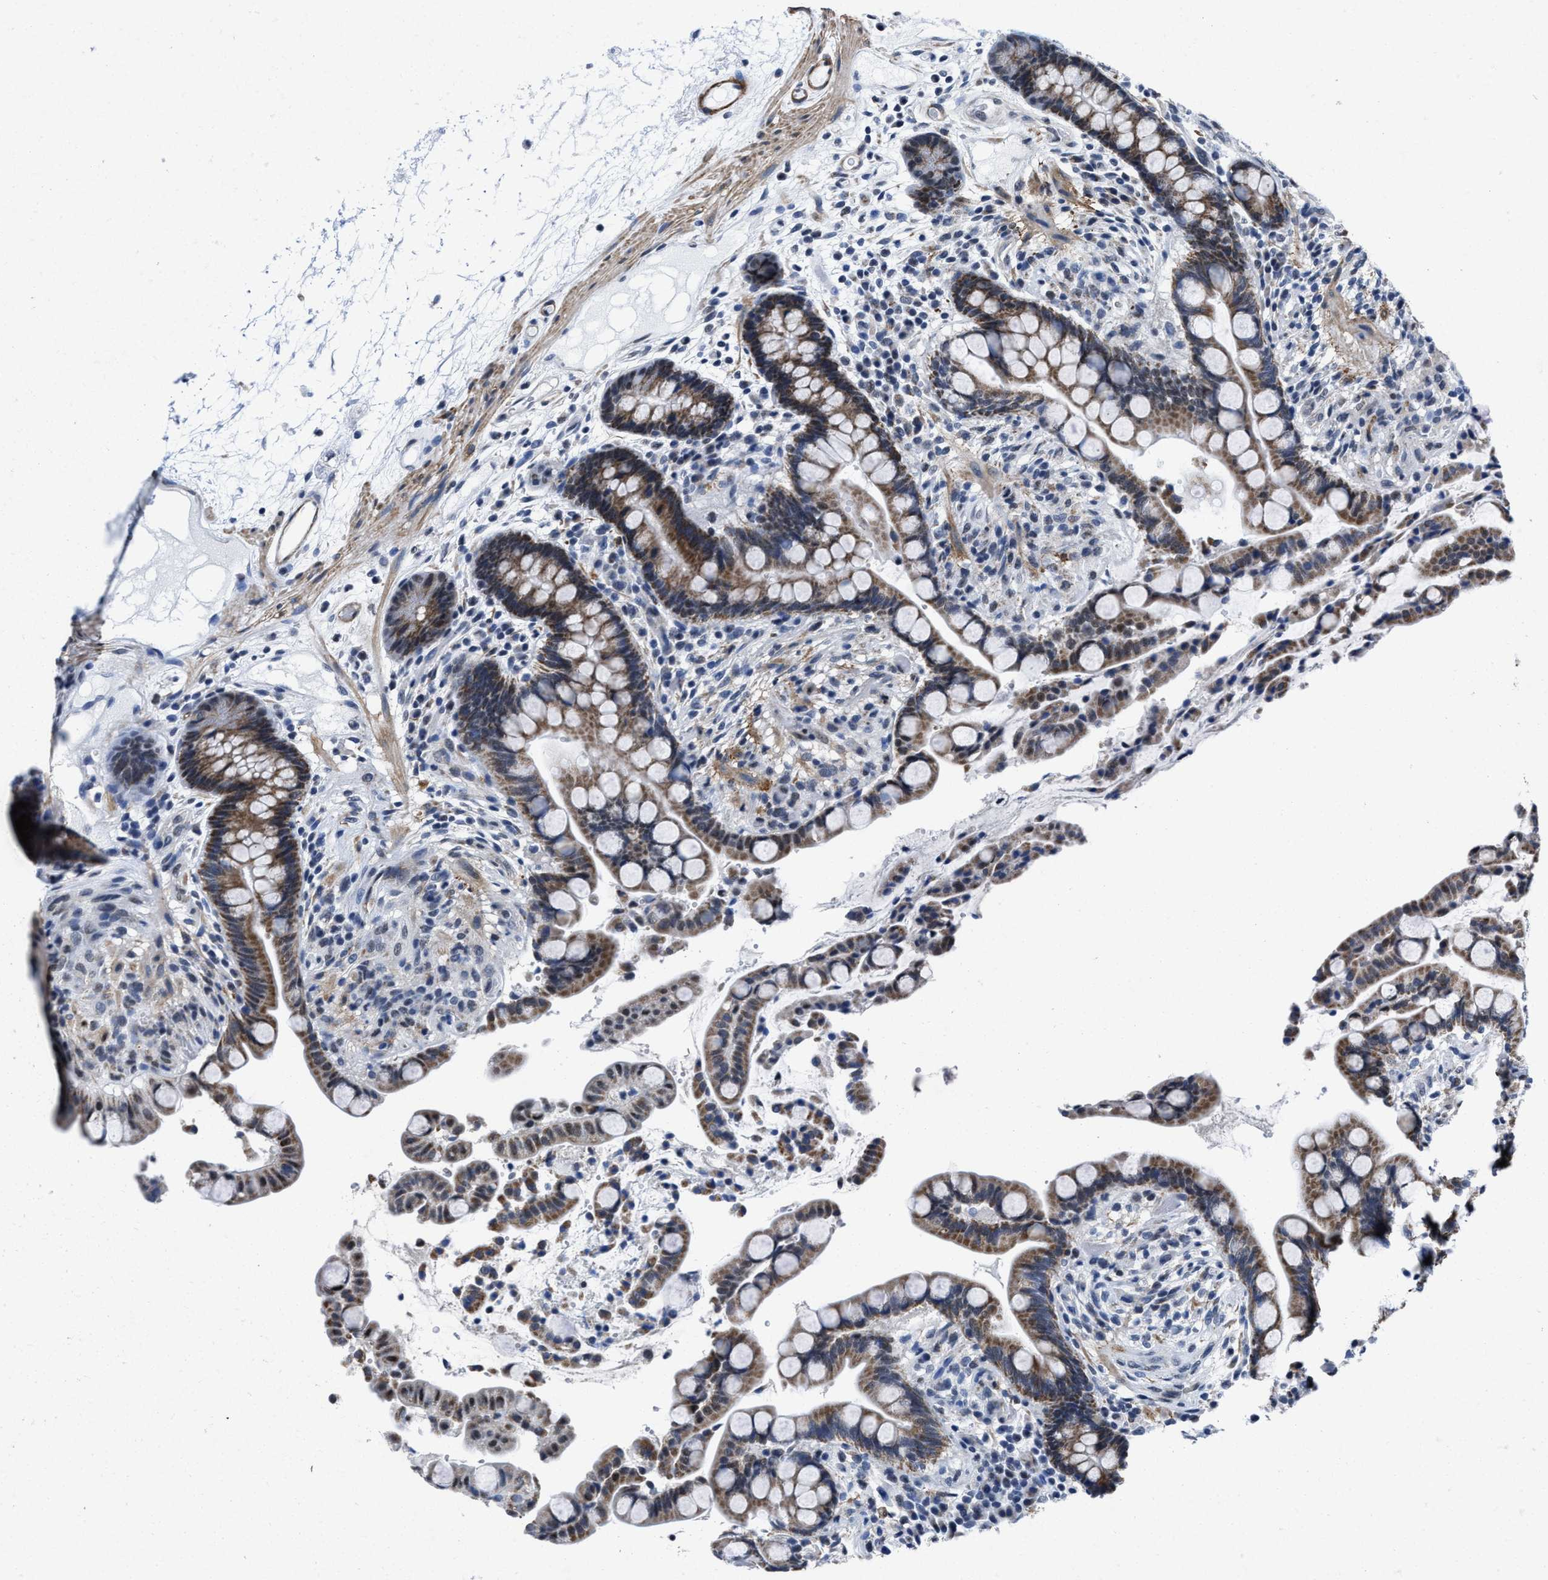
{"staining": {"intensity": "weak", "quantity": ">75%", "location": "cytoplasmic/membranous"}, "tissue": "colon", "cell_type": "Endothelial cells", "image_type": "normal", "snomed": [{"axis": "morphology", "description": "Normal tissue, NOS"}, {"axis": "topography", "description": "Colon"}], "caption": "Brown immunohistochemical staining in benign human colon reveals weak cytoplasmic/membranous expression in about >75% of endothelial cells.", "gene": "ID3", "patient": {"sex": "male", "age": 73}}